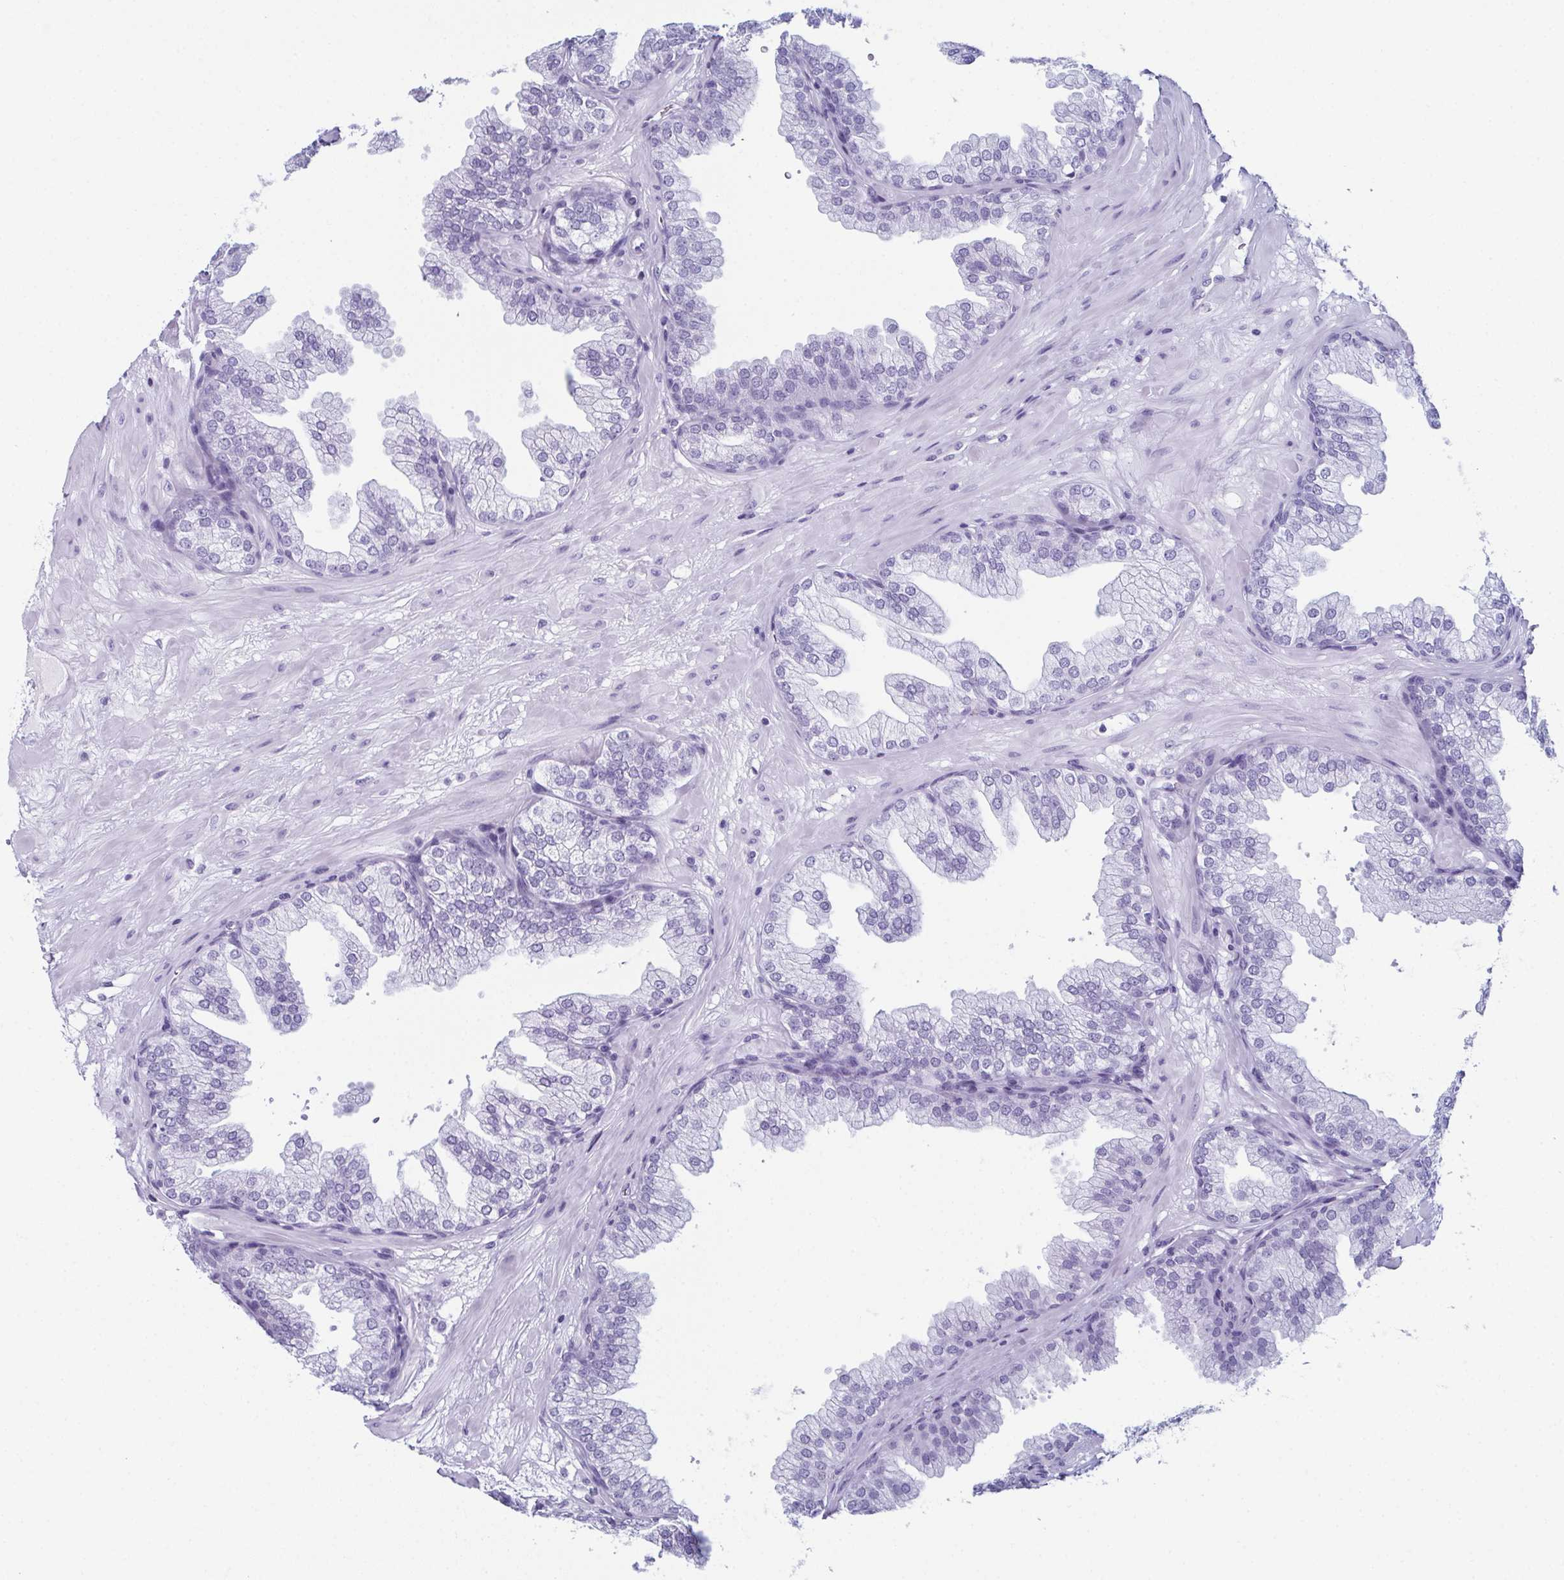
{"staining": {"intensity": "negative", "quantity": "none", "location": "none"}, "tissue": "prostate", "cell_type": "Glandular cells", "image_type": "normal", "snomed": [{"axis": "morphology", "description": "Normal tissue, NOS"}, {"axis": "topography", "description": "Prostate"}], "caption": "High power microscopy image of an immunohistochemistry image of normal prostate, revealing no significant positivity in glandular cells.", "gene": "ENKUR", "patient": {"sex": "male", "age": 37}}